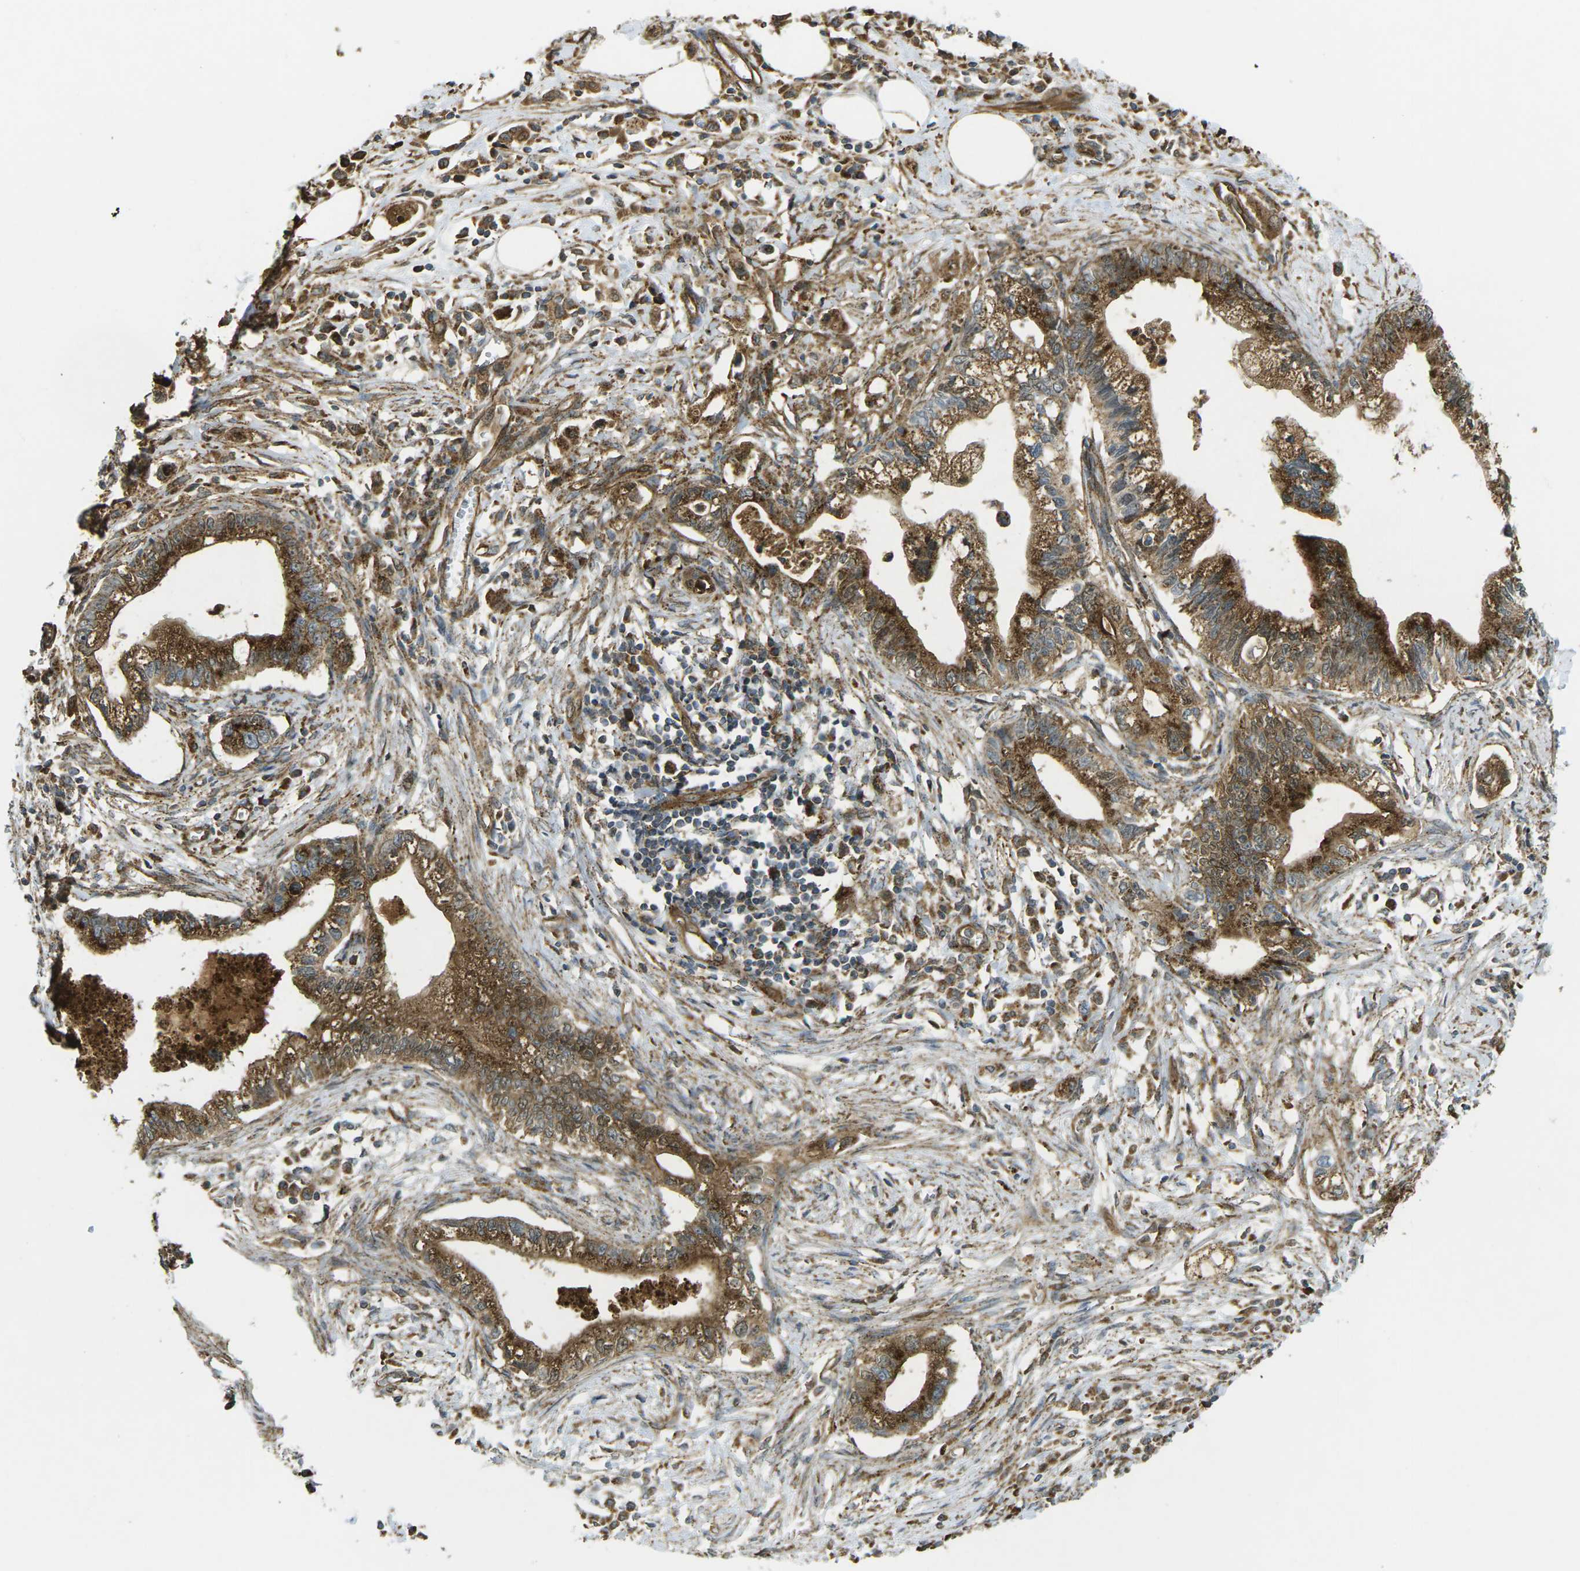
{"staining": {"intensity": "strong", "quantity": ">75%", "location": "cytoplasmic/membranous"}, "tissue": "pancreatic cancer", "cell_type": "Tumor cells", "image_type": "cancer", "snomed": [{"axis": "morphology", "description": "Adenocarcinoma, NOS"}, {"axis": "topography", "description": "Pancreas"}], "caption": "The histopathology image demonstrates a brown stain indicating the presence of a protein in the cytoplasmic/membranous of tumor cells in pancreatic adenocarcinoma.", "gene": "CHMP3", "patient": {"sex": "male", "age": 56}}